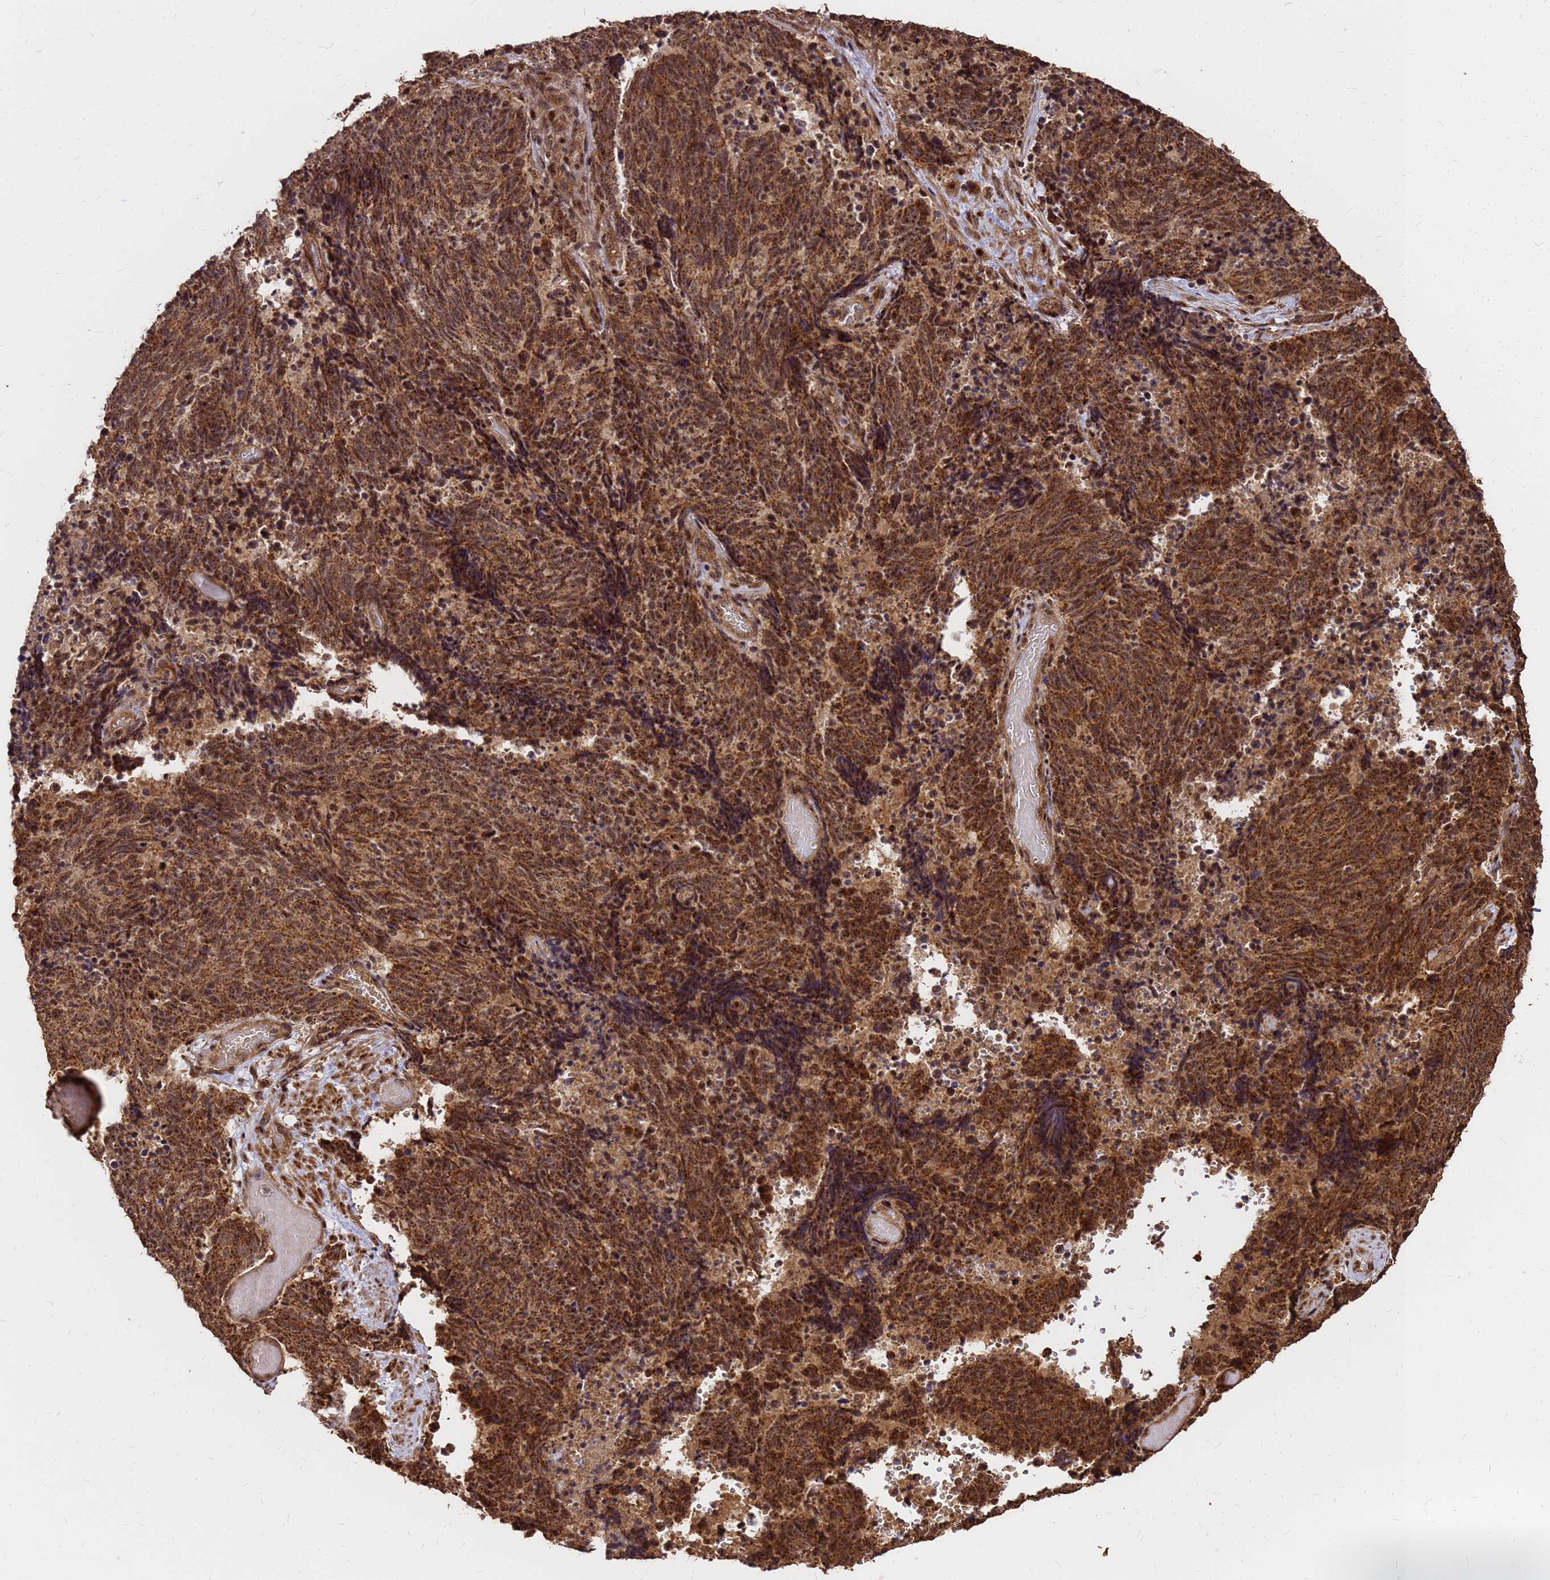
{"staining": {"intensity": "strong", "quantity": ">75%", "location": "cytoplasmic/membranous,nuclear"}, "tissue": "cervical cancer", "cell_type": "Tumor cells", "image_type": "cancer", "snomed": [{"axis": "morphology", "description": "Squamous cell carcinoma, NOS"}, {"axis": "topography", "description": "Cervix"}], "caption": "Human cervical squamous cell carcinoma stained with a protein marker reveals strong staining in tumor cells.", "gene": "GPATCH8", "patient": {"sex": "female", "age": 29}}